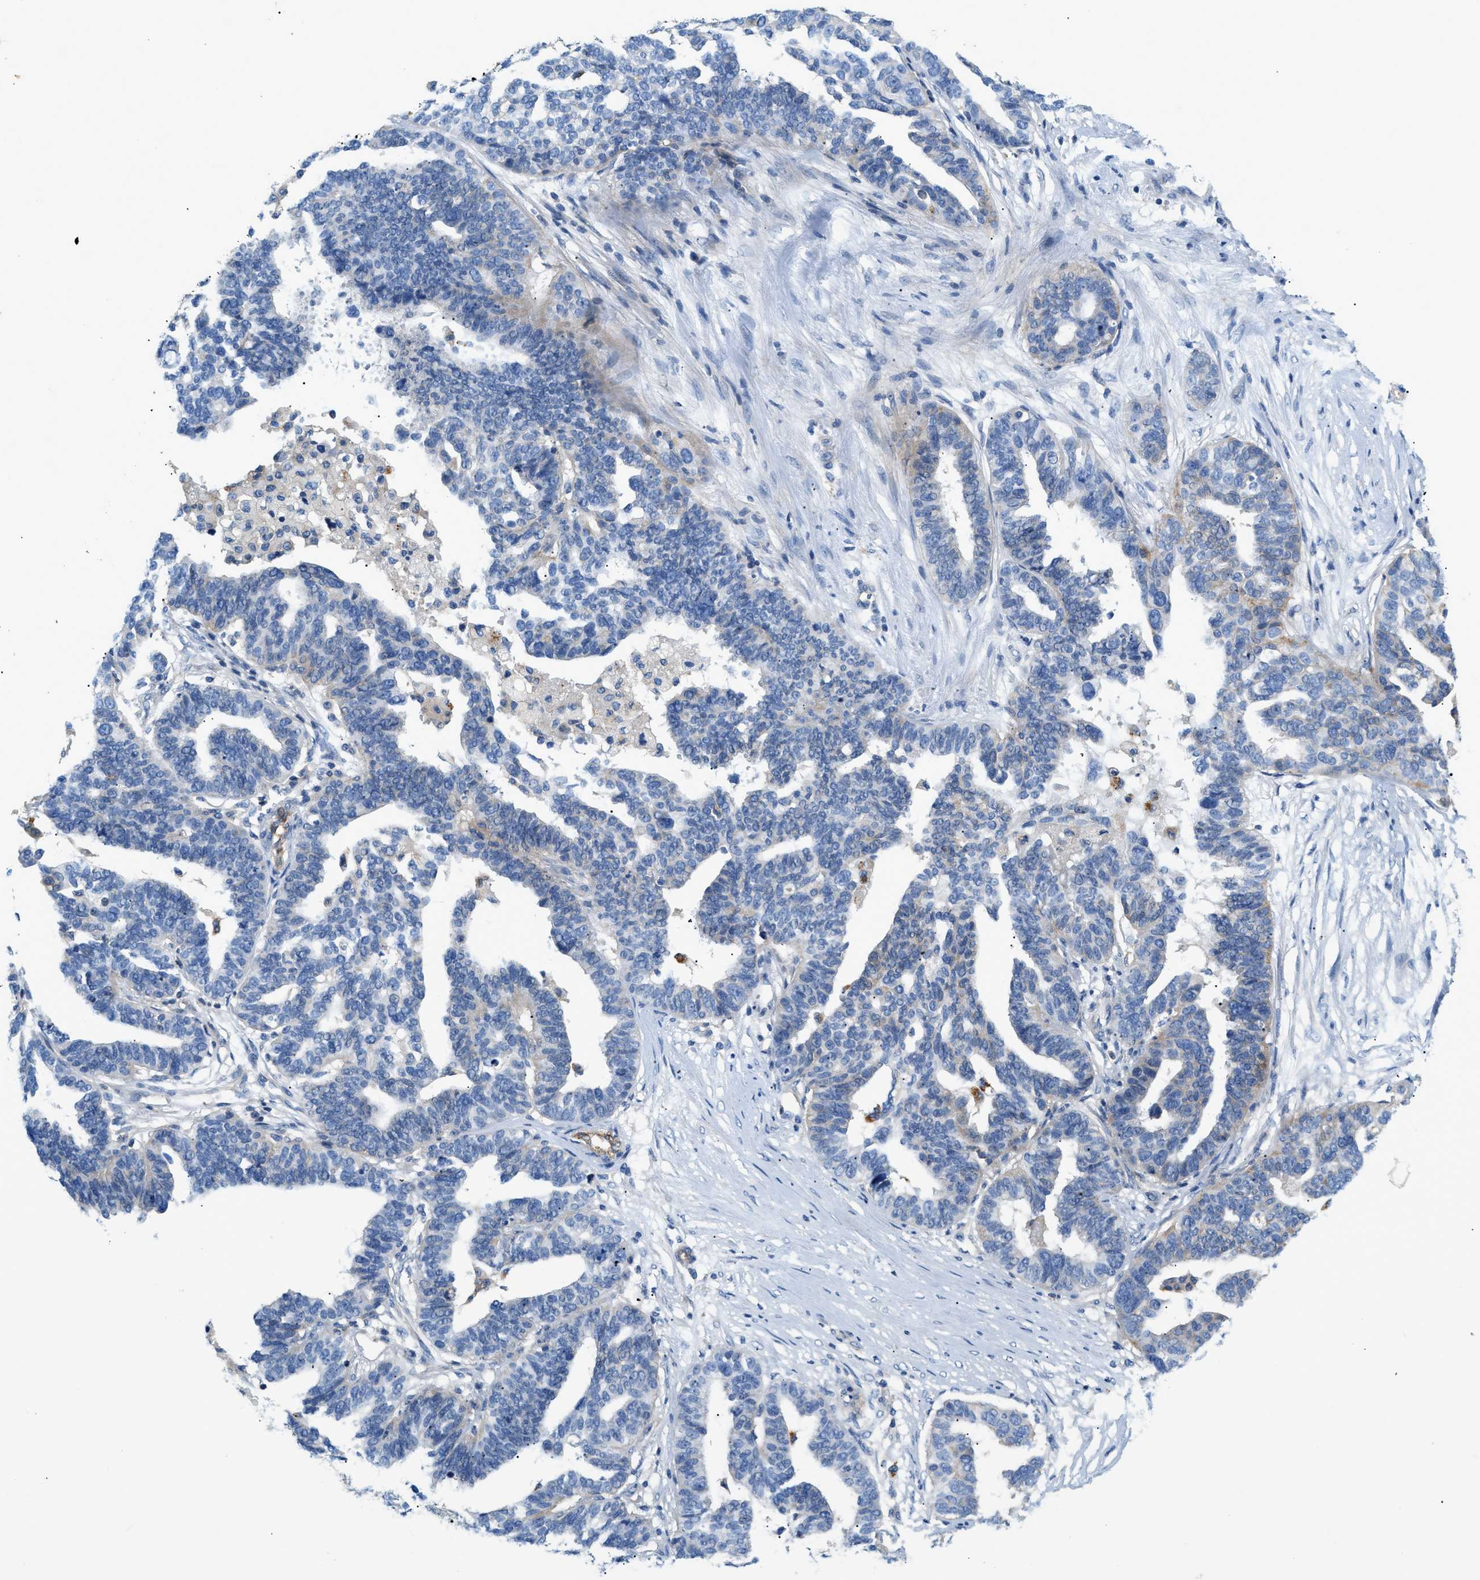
{"staining": {"intensity": "weak", "quantity": "<25%", "location": "cytoplasmic/membranous"}, "tissue": "ovarian cancer", "cell_type": "Tumor cells", "image_type": "cancer", "snomed": [{"axis": "morphology", "description": "Cystadenocarcinoma, serous, NOS"}, {"axis": "topography", "description": "Ovary"}], "caption": "A high-resolution image shows immunohistochemistry (IHC) staining of serous cystadenocarcinoma (ovarian), which shows no significant staining in tumor cells.", "gene": "ORAI1", "patient": {"sex": "female", "age": 59}}